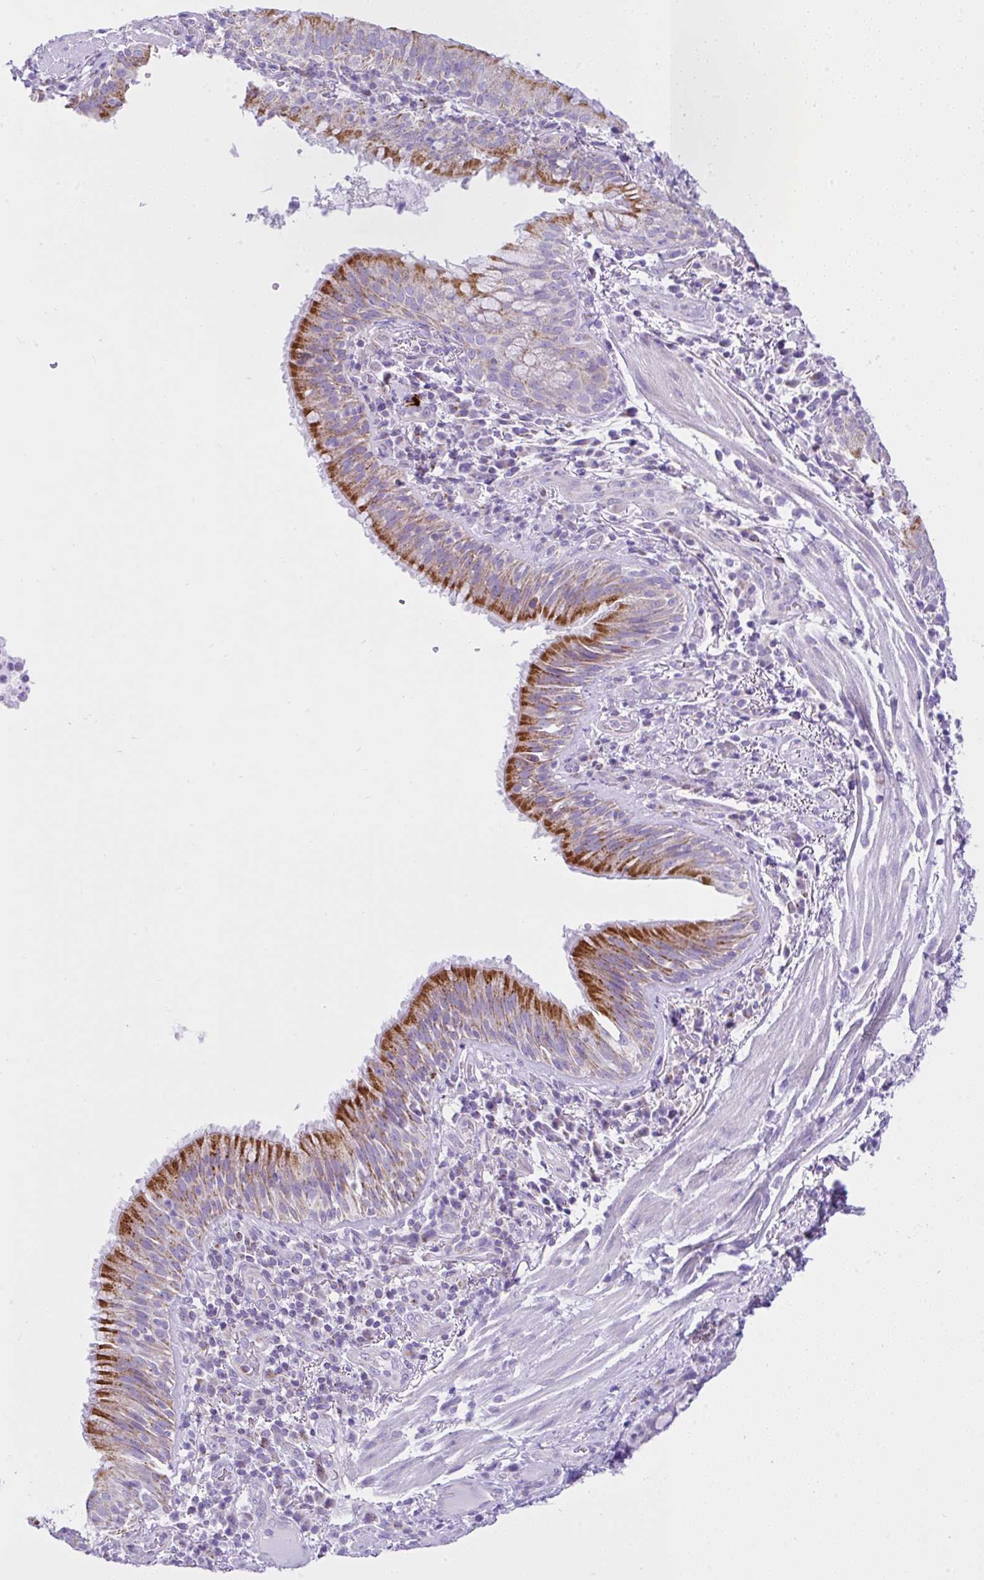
{"staining": {"intensity": "strong", "quantity": "25%-75%", "location": "cytoplasmic/membranous"}, "tissue": "bronchus", "cell_type": "Respiratory epithelial cells", "image_type": "normal", "snomed": [{"axis": "morphology", "description": "Normal tissue, NOS"}, {"axis": "topography", "description": "Cartilage tissue"}, {"axis": "topography", "description": "Bronchus"}], "caption": "Brown immunohistochemical staining in benign human bronchus demonstrates strong cytoplasmic/membranous positivity in approximately 25%-75% of respiratory epithelial cells.", "gene": "SLC13A1", "patient": {"sex": "male", "age": 56}}